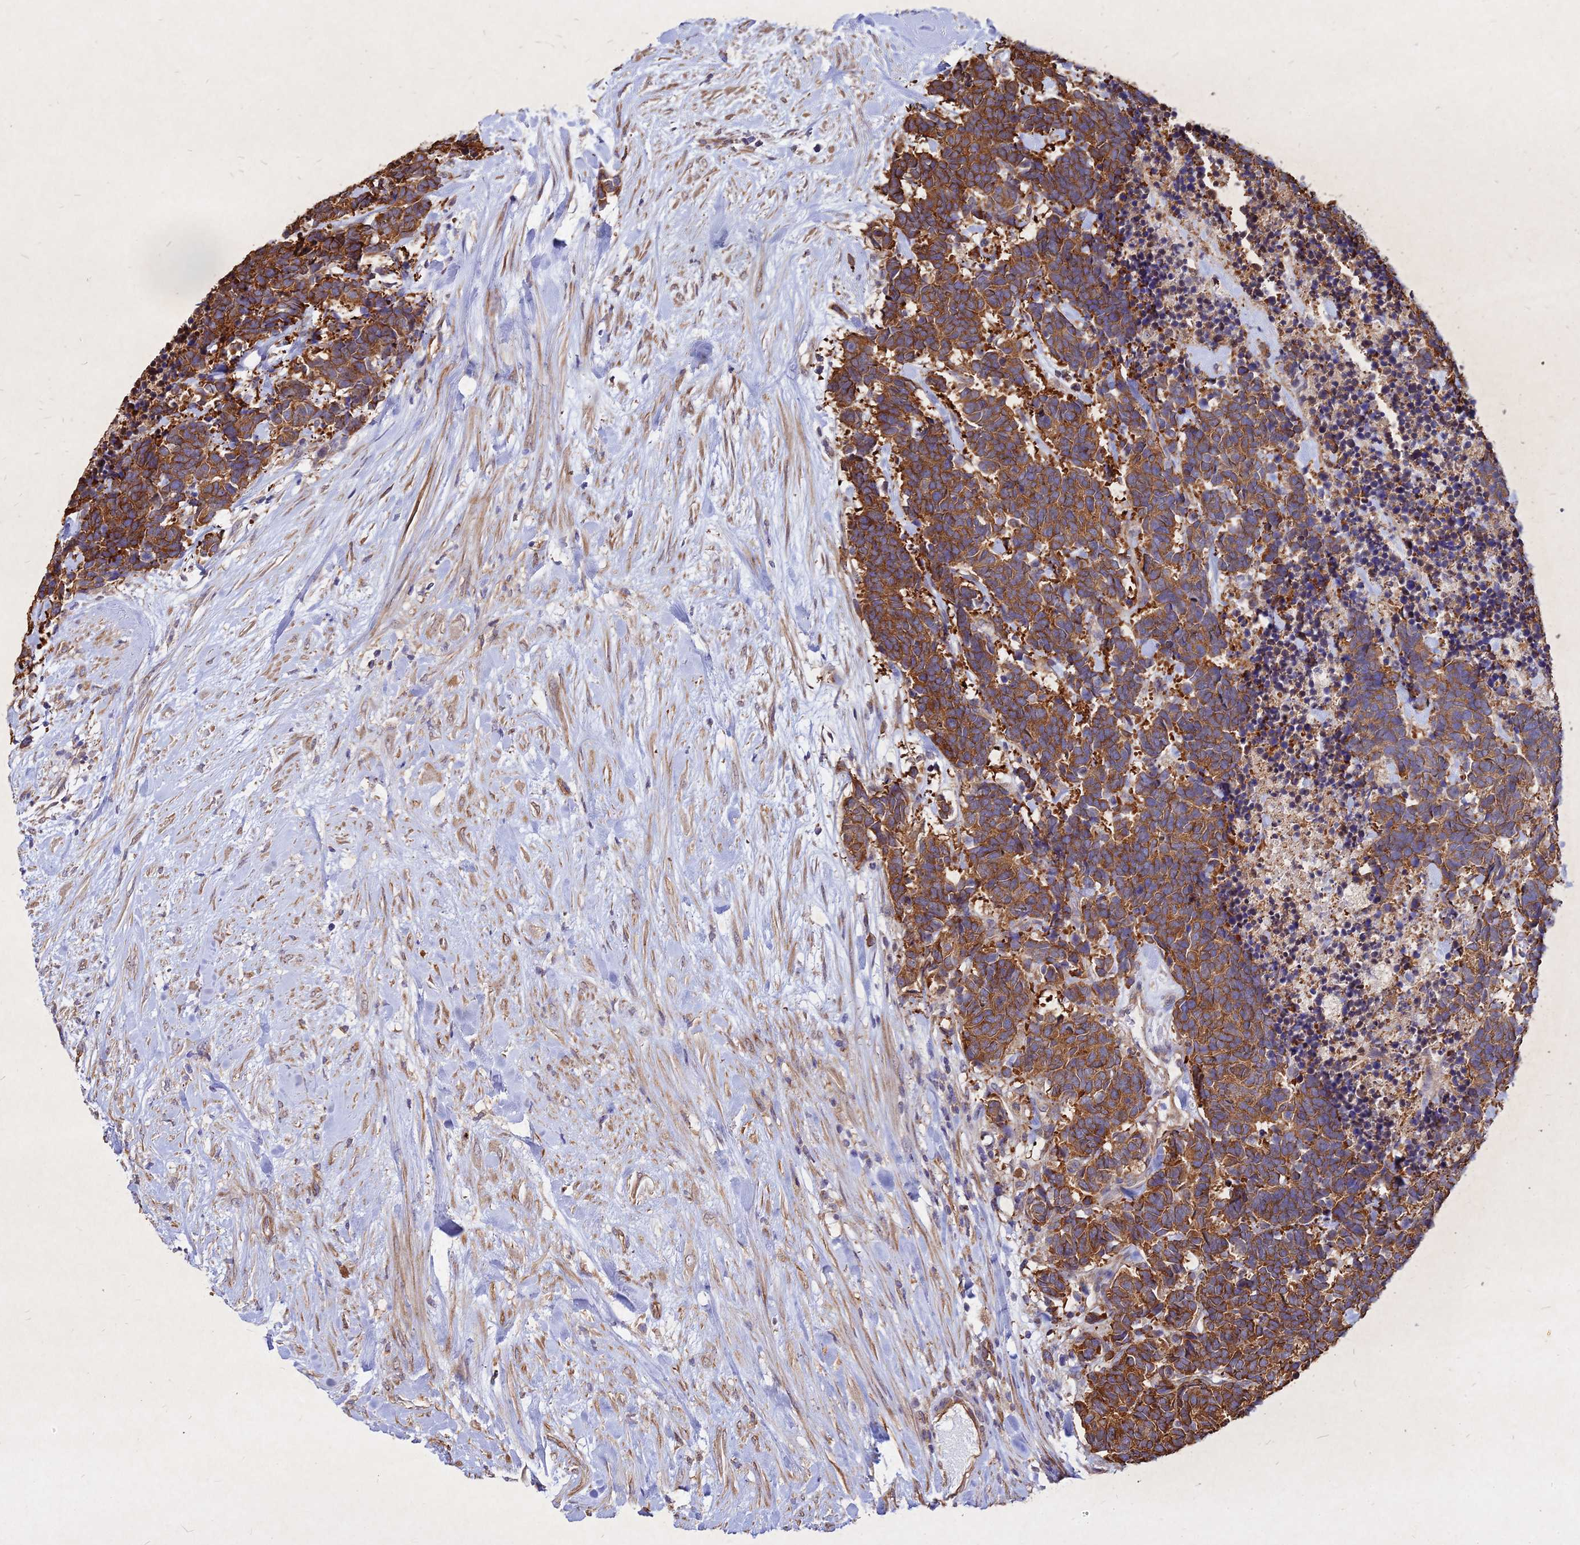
{"staining": {"intensity": "strong", "quantity": ">75%", "location": "cytoplasmic/membranous"}, "tissue": "carcinoid", "cell_type": "Tumor cells", "image_type": "cancer", "snomed": [{"axis": "morphology", "description": "Carcinoma, NOS"}, {"axis": "morphology", "description": "Carcinoid, malignant, NOS"}, {"axis": "topography", "description": "Prostate"}], "caption": "High-magnification brightfield microscopy of carcinoid stained with DAB (brown) and counterstained with hematoxylin (blue). tumor cells exhibit strong cytoplasmic/membranous positivity is identified in about>75% of cells. (IHC, brightfield microscopy, high magnification).", "gene": "SKA1", "patient": {"sex": "male", "age": 57}}